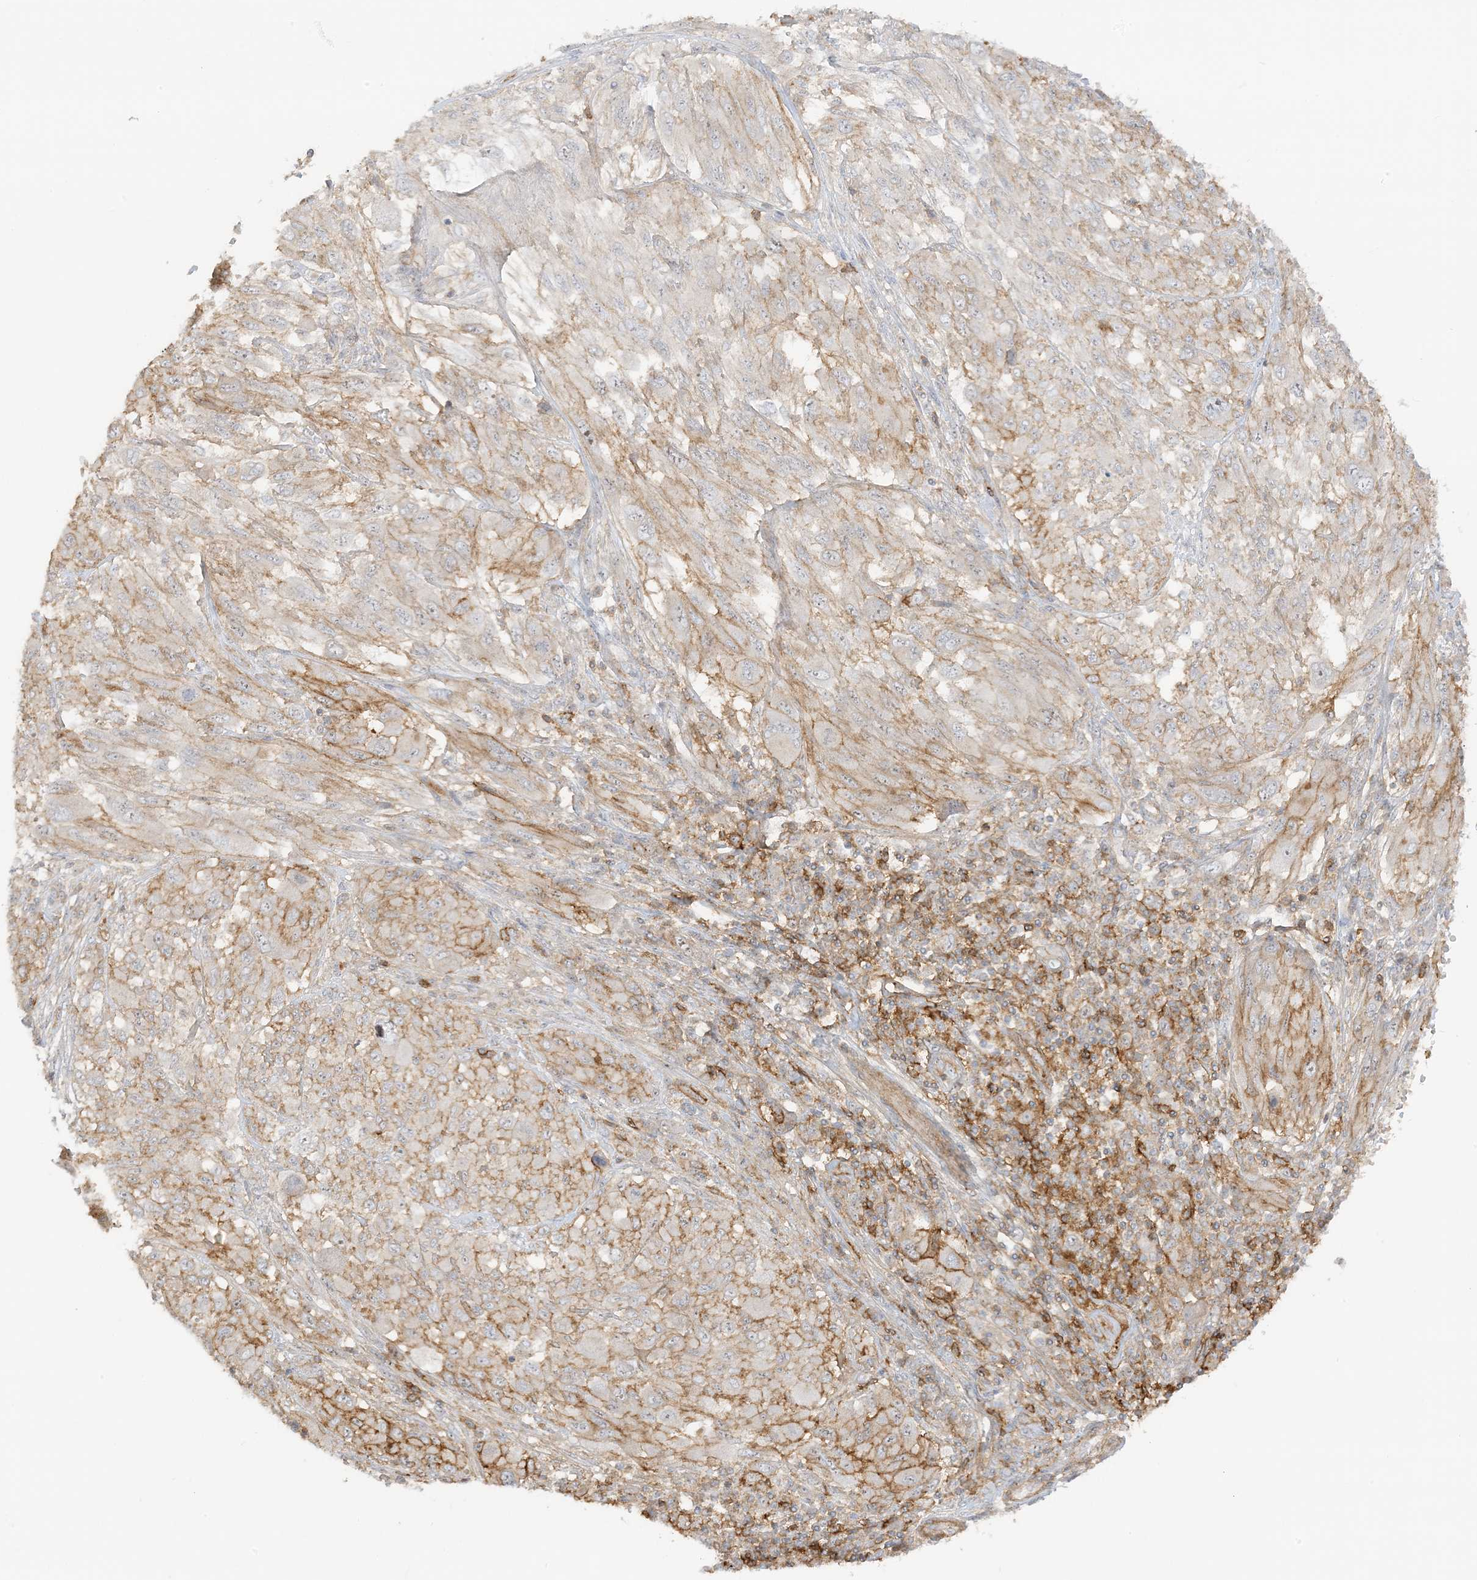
{"staining": {"intensity": "moderate", "quantity": ">75%", "location": "cytoplasmic/membranous"}, "tissue": "melanoma", "cell_type": "Tumor cells", "image_type": "cancer", "snomed": [{"axis": "morphology", "description": "Malignant melanoma, NOS"}, {"axis": "topography", "description": "Skin"}], "caption": "This image demonstrates immunohistochemistry staining of human melanoma, with medium moderate cytoplasmic/membranous expression in approximately >75% of tumor cells.", "gene": "ETAA1", "patient": {"sex": "female", "age": 91}}